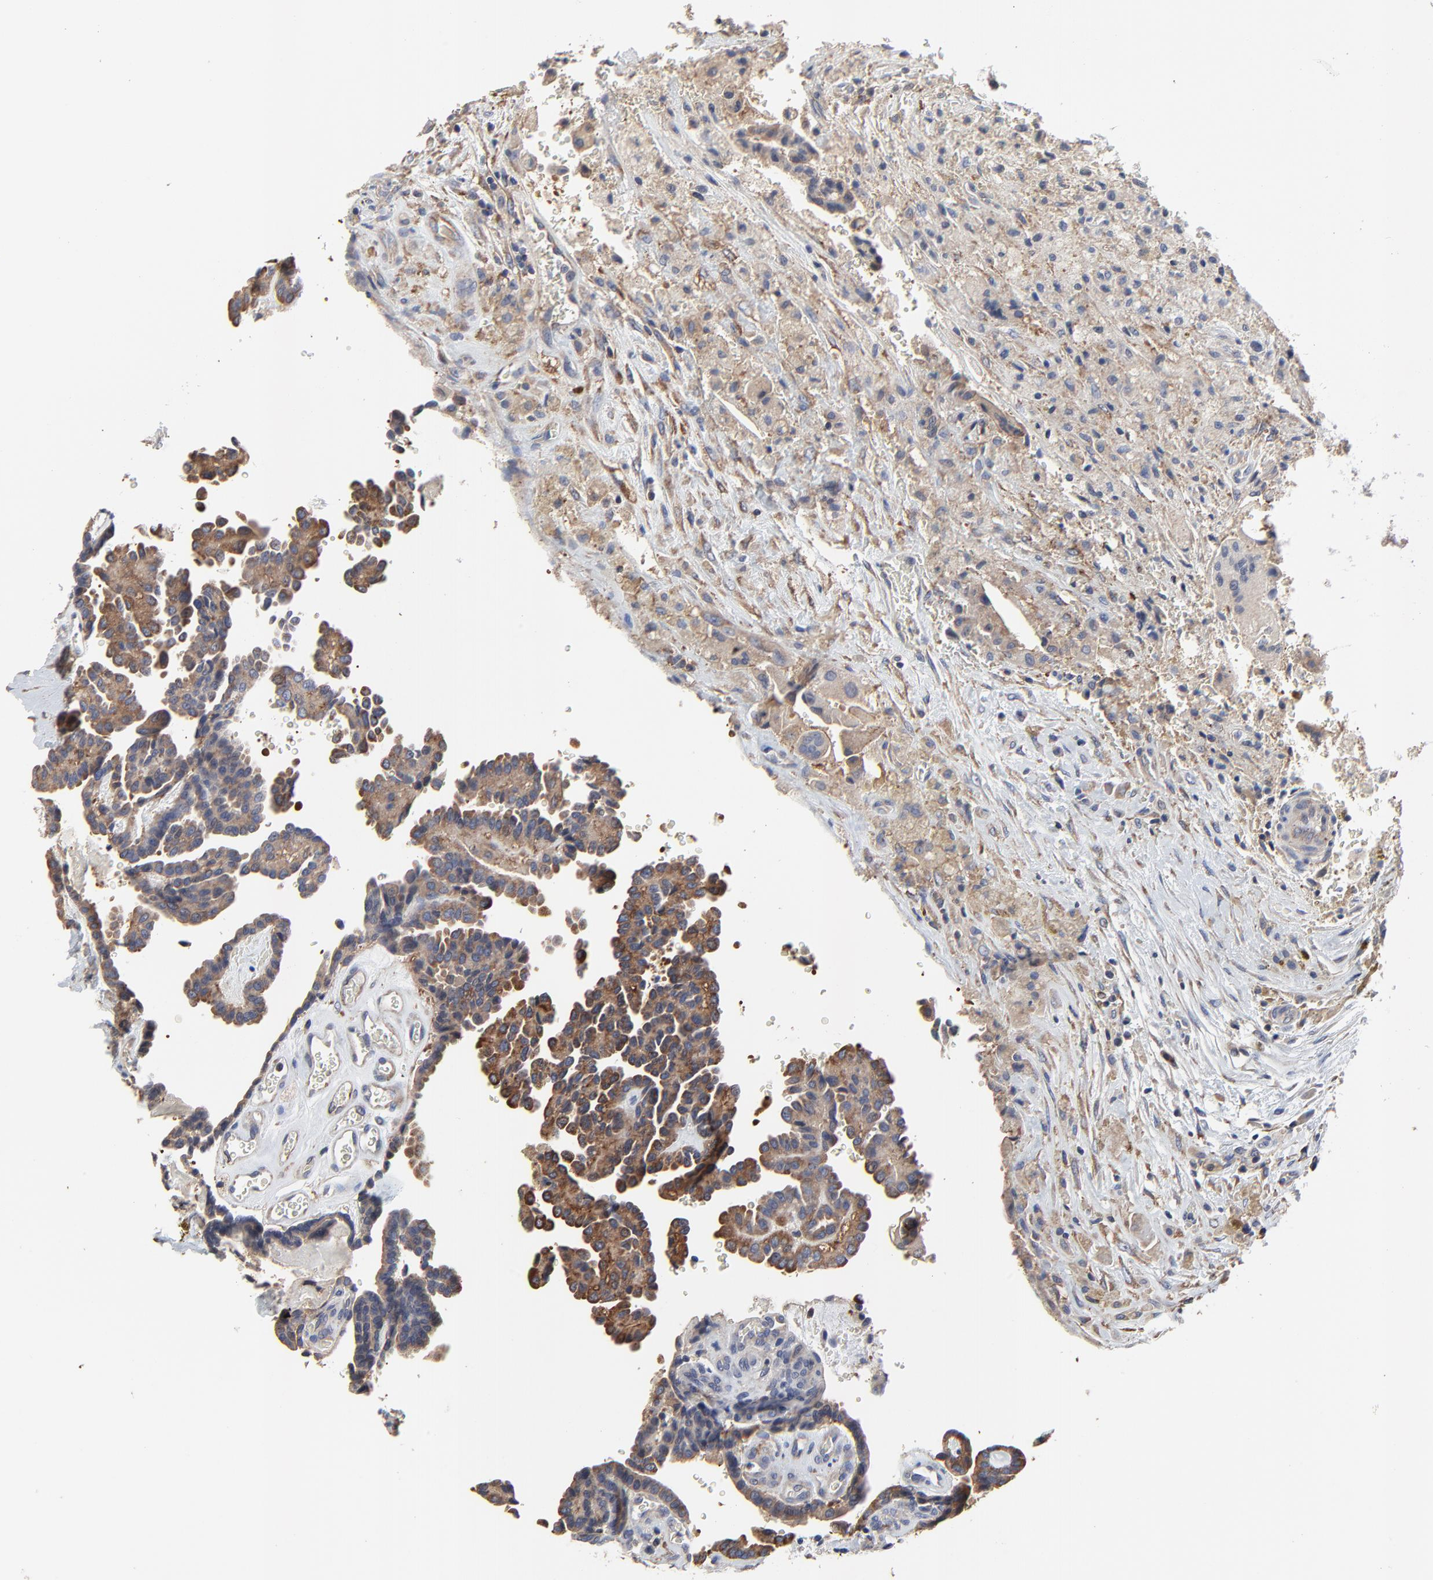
{"staining": {"intensity": "moderate", "quantity": ">75%", "location": "cytoplasmic/membranous"}, "tissue": "thyroid cancer", "cell_type": "Tumor cells", "image_type": "cancer", "snomed": [{"axis": "morphology", "description": "Papillary adenocarcinoma, NOS"}, {"axis": "topography", "description": "Thyroid gland"}], "caption": "High-magnification brightfield microscopy of thyroid papillary adenocarcinoma stained with DAB (brown) and counterstained with hematoxylin (blue). tumor cells exhibit moderate cytoplasmic/membranous positivity is seen in approximately>75% of cells. Nuclei are stained in blue.", "gene": "NXF3", "patient": {"sex": "male", "age": 87}}